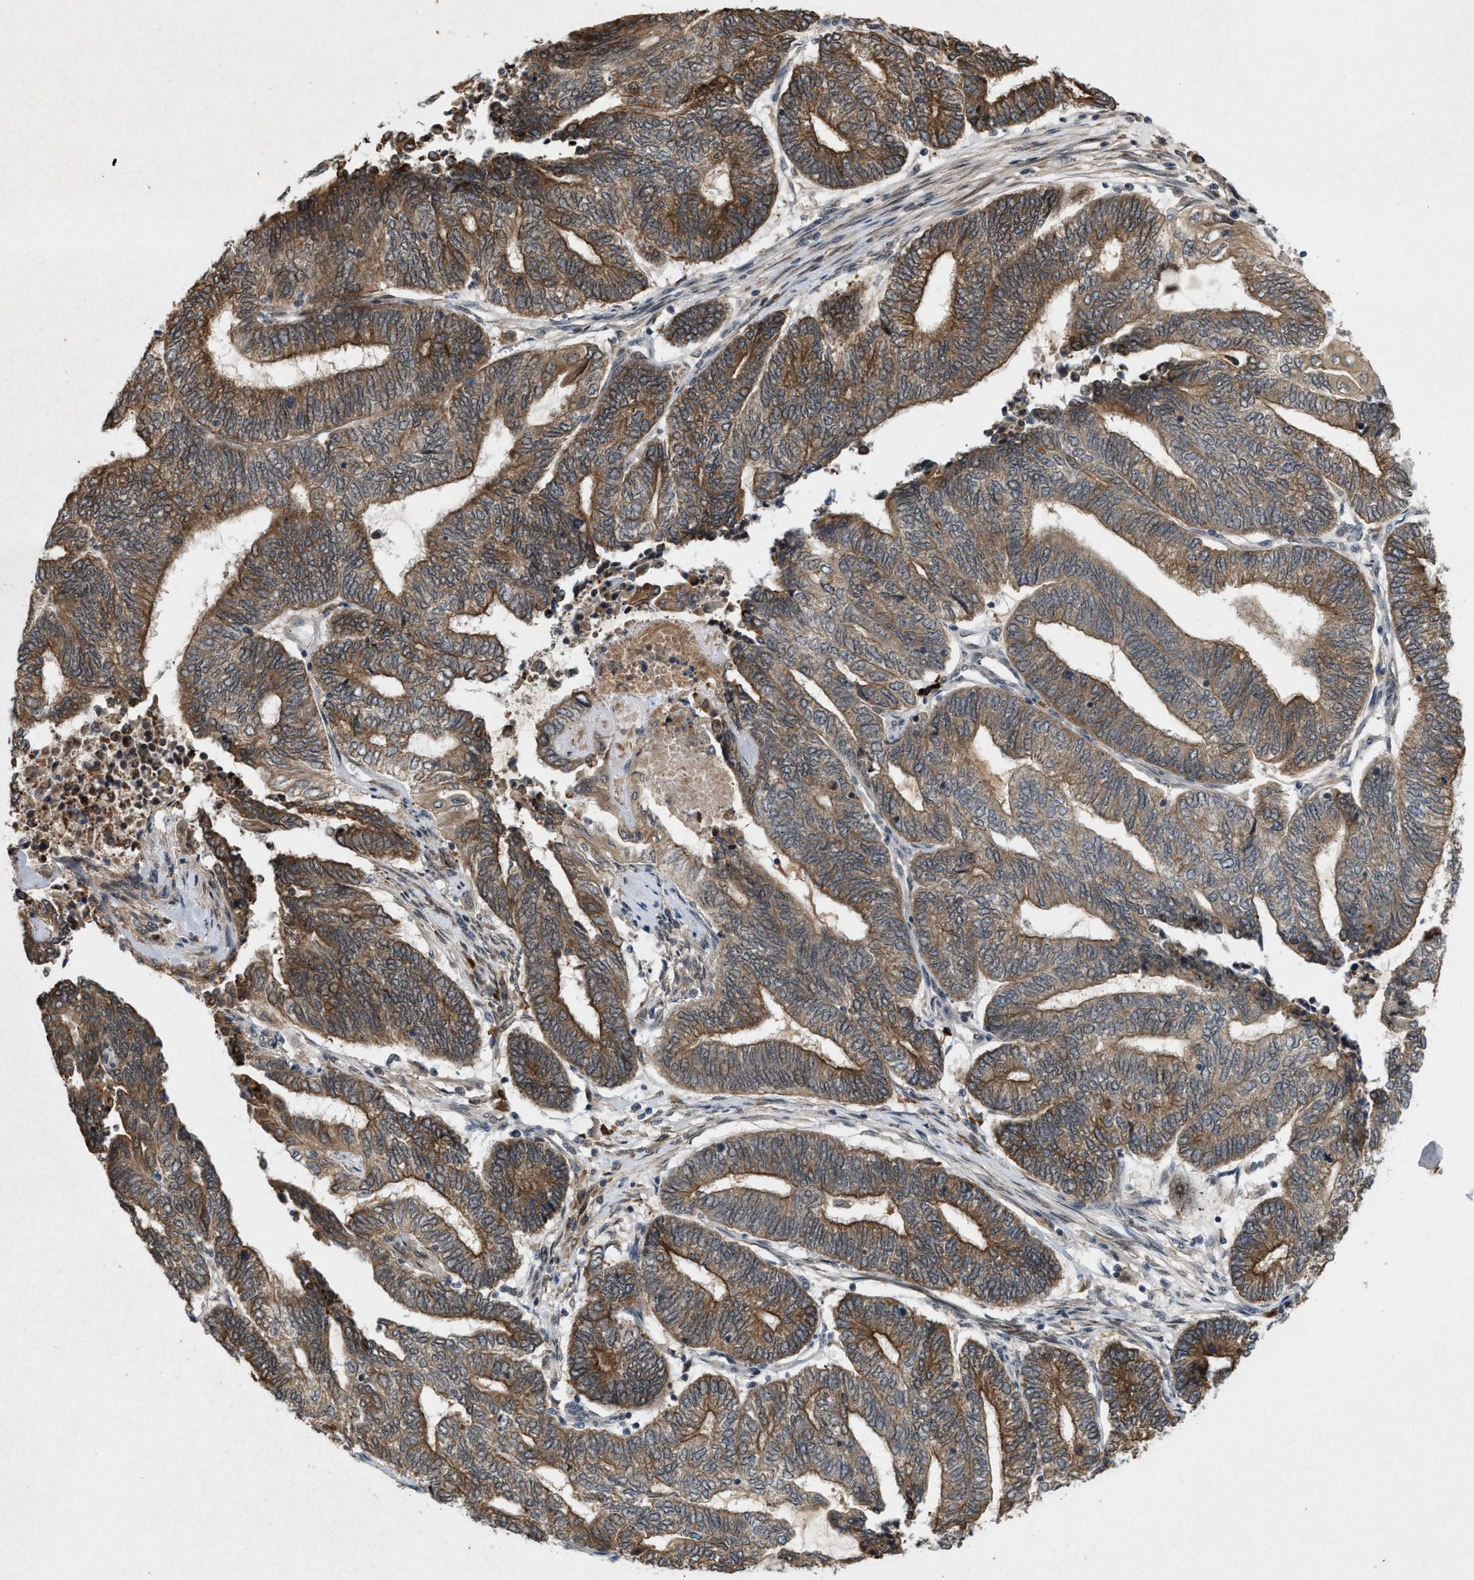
{"staining": {"intensity": "moderate", "quantity": ">75%", "location": "cytoplasmic/membranous"}, "tissue": "endometrial cancer", "cell_type": "Tumor cells", "image_type": "cancer", "snomed": [{"axis": "morphology", "description": "Adenocarcinoma, NOS"}, {"axis": "topography", "description": "Uterus"}, {"axis": "topography", "description": "Endometrium"}], "caption": "There is medium levels of moderate cytoplasmic/membranous expression in tumor cells of endometrial cancer, as demonstrated by immunohistochemical staining (brown color).", "gene": "MFSD6", "patient": {"sex": "female", "age": 70}}